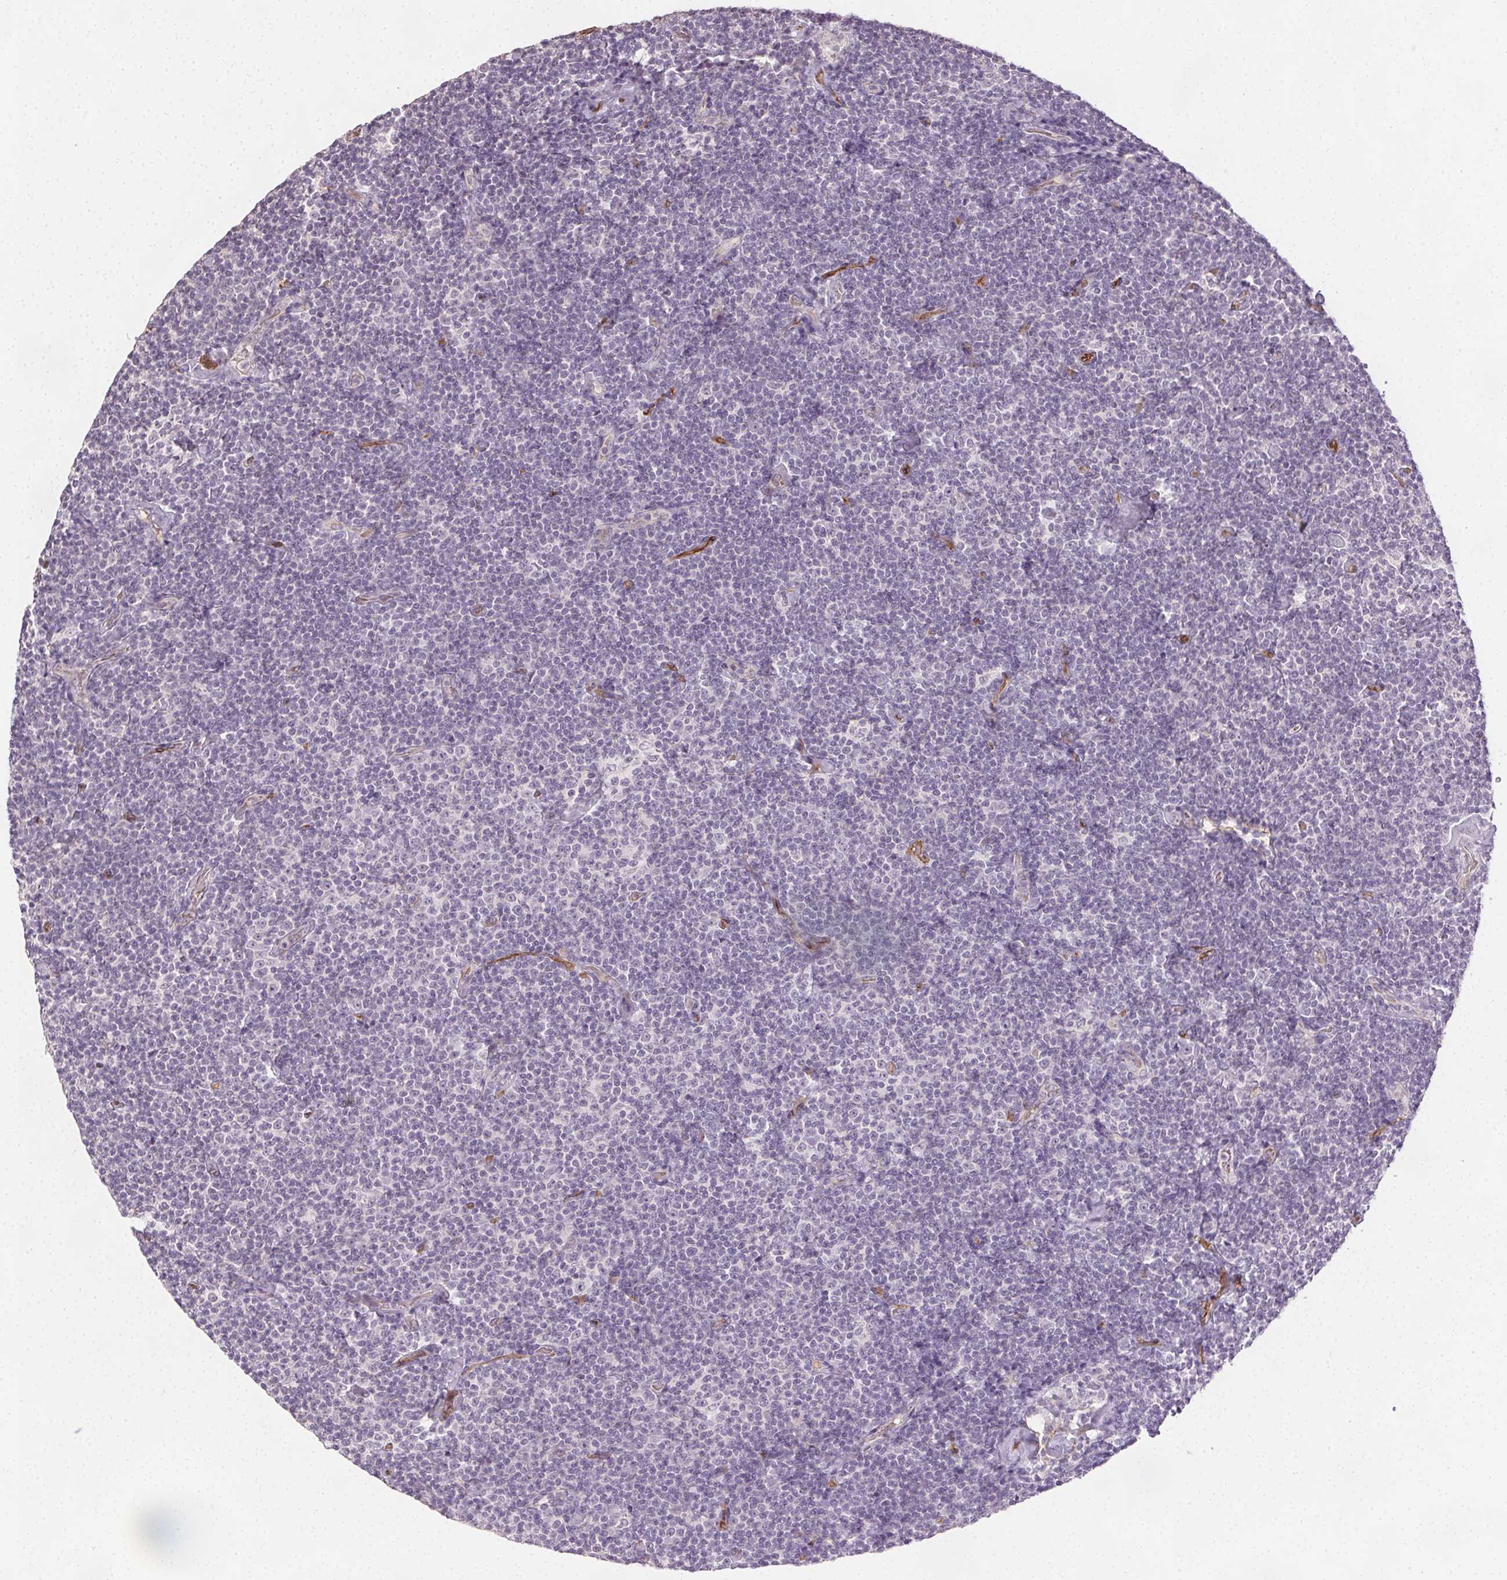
{"staining": {"intensity": "negative", "quantity": "none", "location": "none"}, "tissue": "lymphoma", "cell_type": "Tumor cells", "image_type": "cancer", "snomed": [{"axis": "morphology", "description": "Malignant lymphoma, non-Hodgkin's type, Low grade"}, {"axis": "topography", "description": "Lymph node"}], "caption": "High magnification brightfield microscopy of lymphoma stained with DAB (brown) and counterstained with hematoxylin (blue): tumor cells show no significant expression.", "gene": "PODXL", "patient": {"sex": "male", "age": 81}}